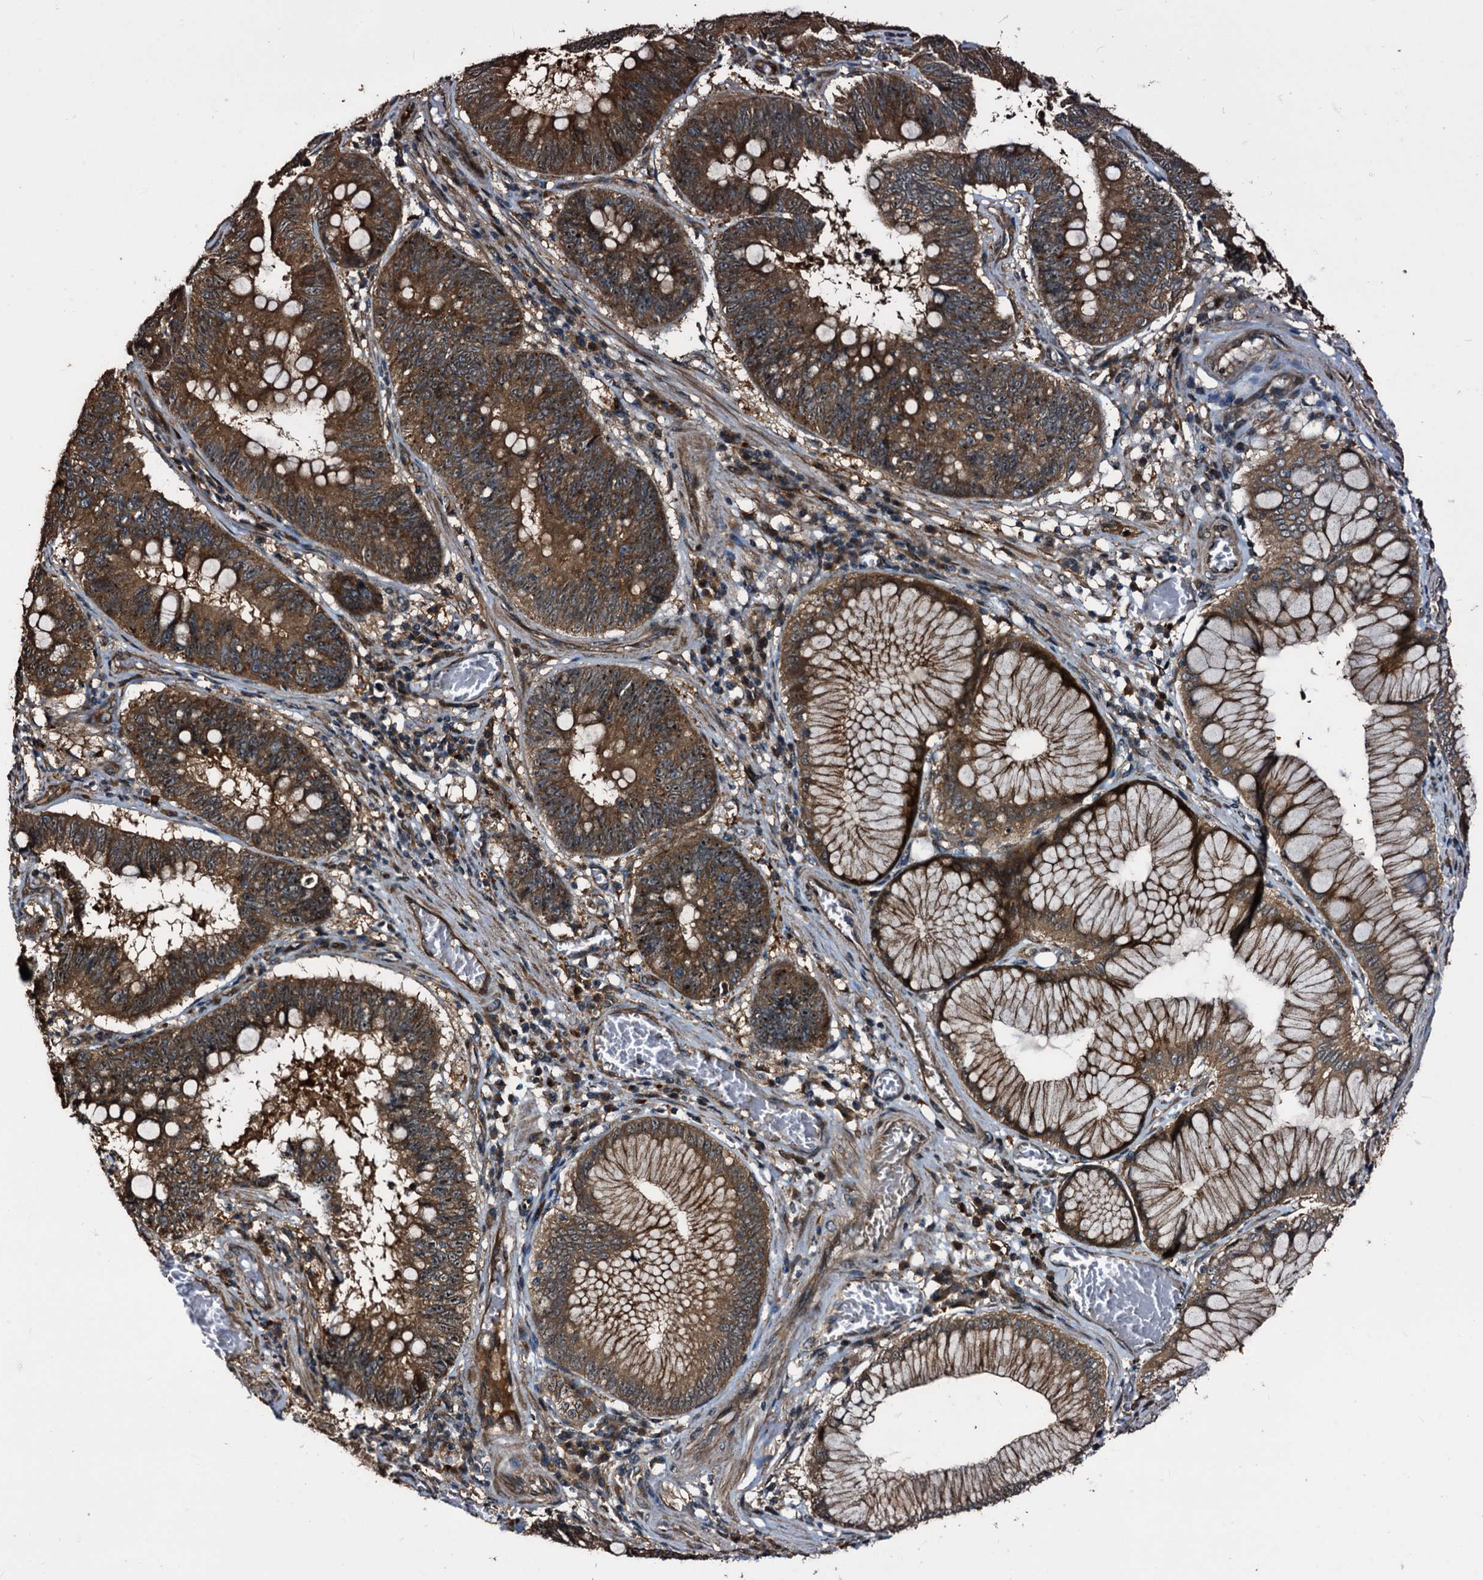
{"staining": {"intensity": "strong", "quantity": ">75%", "location": "cytoplasmic/membranous"}, "tissue": "stomach cancer", "cell_type": "Tumor cells", "image_type": "cancer", "snomed": [{"axis": "morphology", "description": "Adenocarcinoma, NOS"}, {"axis": "topography", "description": "Stomach"}], "caption": "High-power microscopy captured an immunohistochemistry (IHC) histopathology image of stomach cancer, revealing strong cytoplasmic/membranous expression in approximately >75% of tumor cells. (brown staining indicates protein expression, while blue staining denotes nuclei).", "gene": "PEX5", "patient": {"sex": "male", "age": 59}}